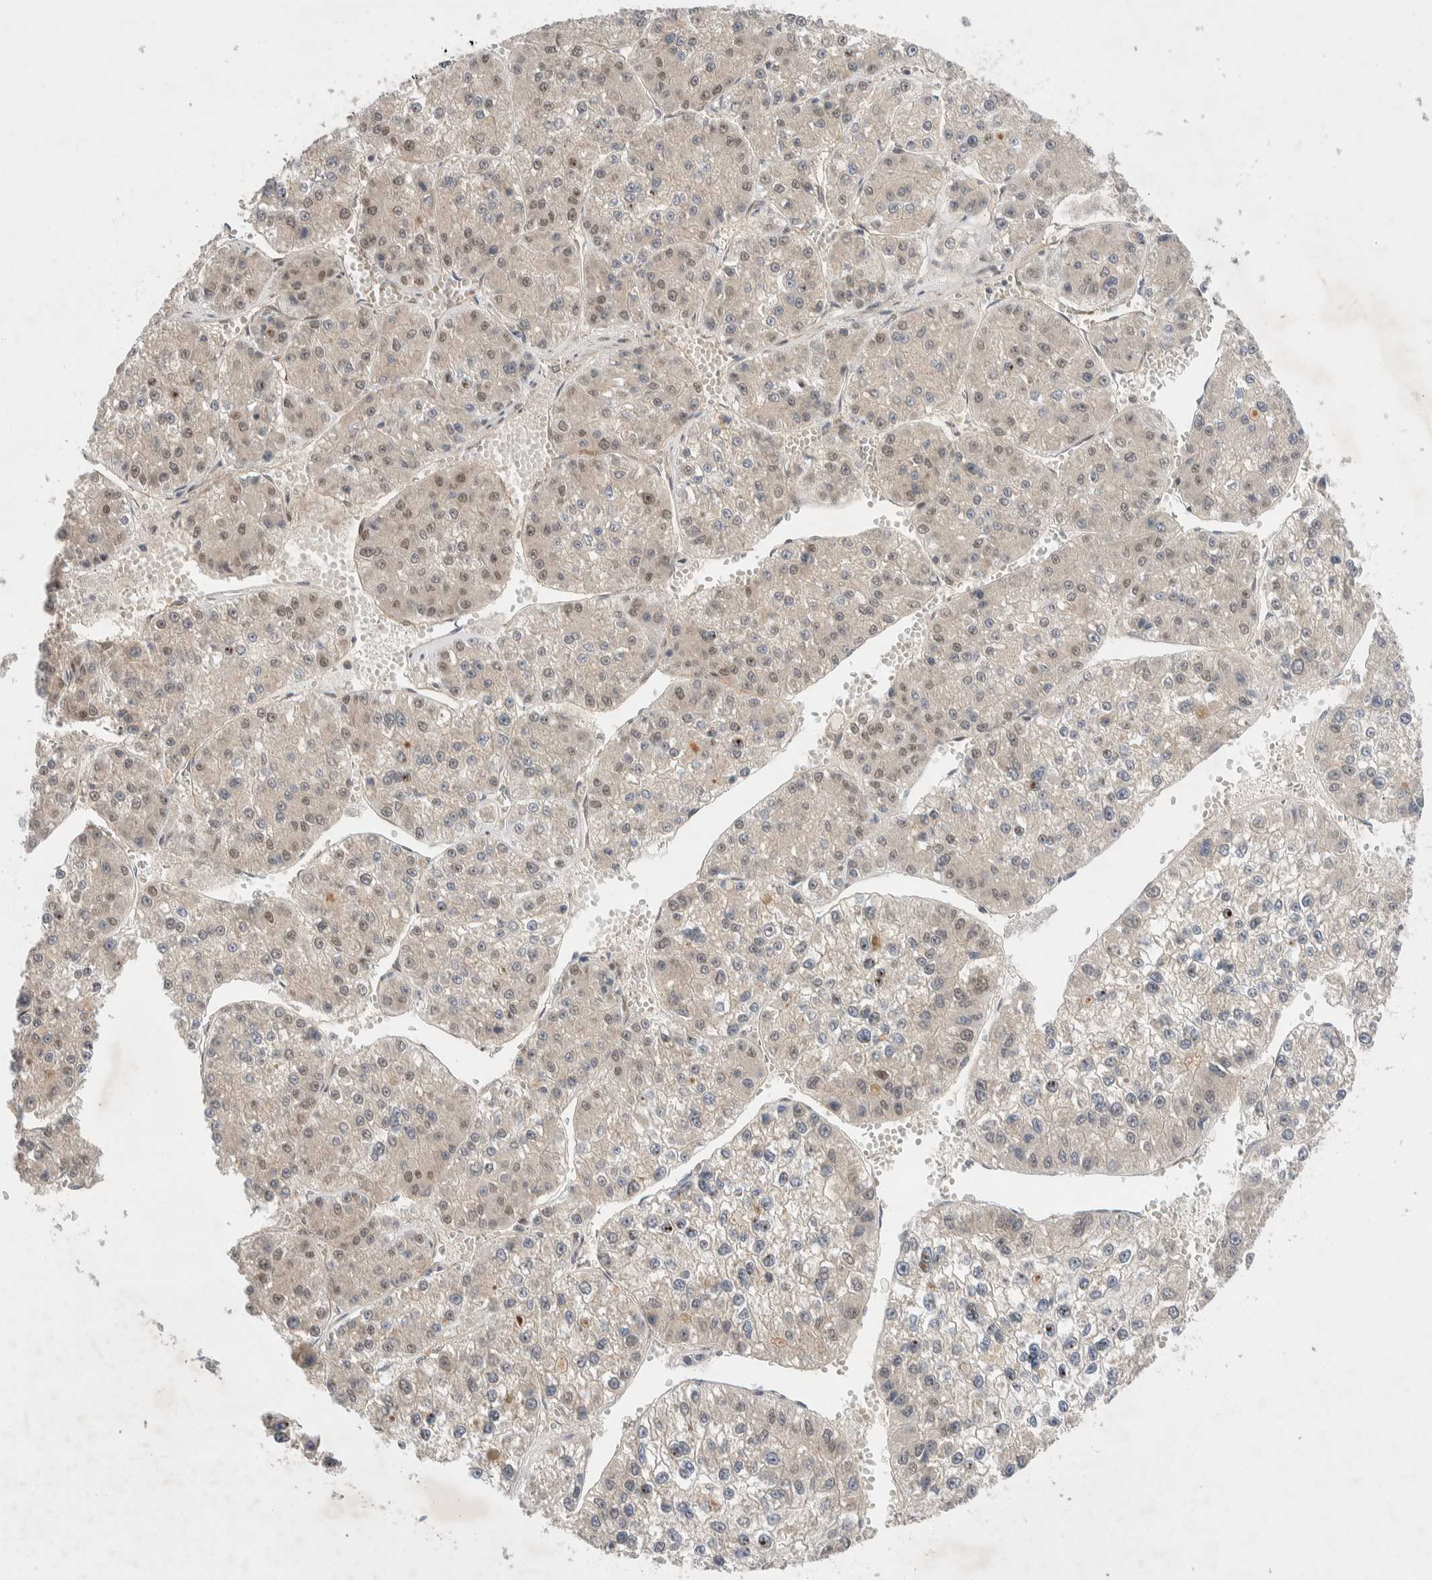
{"staining": {"intensity": "weak", "quantity": "25%-75%", "location": "nuclear"}, "tissue": "liver cancer", "cell_type": "Tumor cells", "image_type": "cancer", "snomed": [{"axis": "morphology", "description": "Carcinoma, Hepatocellular, NOS"}, {"axis": "topography", "description": "Liver"}], "caption": "A histopathology image showing weak nuclear expression in about 25%-75% of tumor cells in liver cancer (hepatocellular carcinoma), as visualized by brown immunohistochemical staining.", "gene": "ZNF704", "patient": {"sex": "female", "age": 73}}